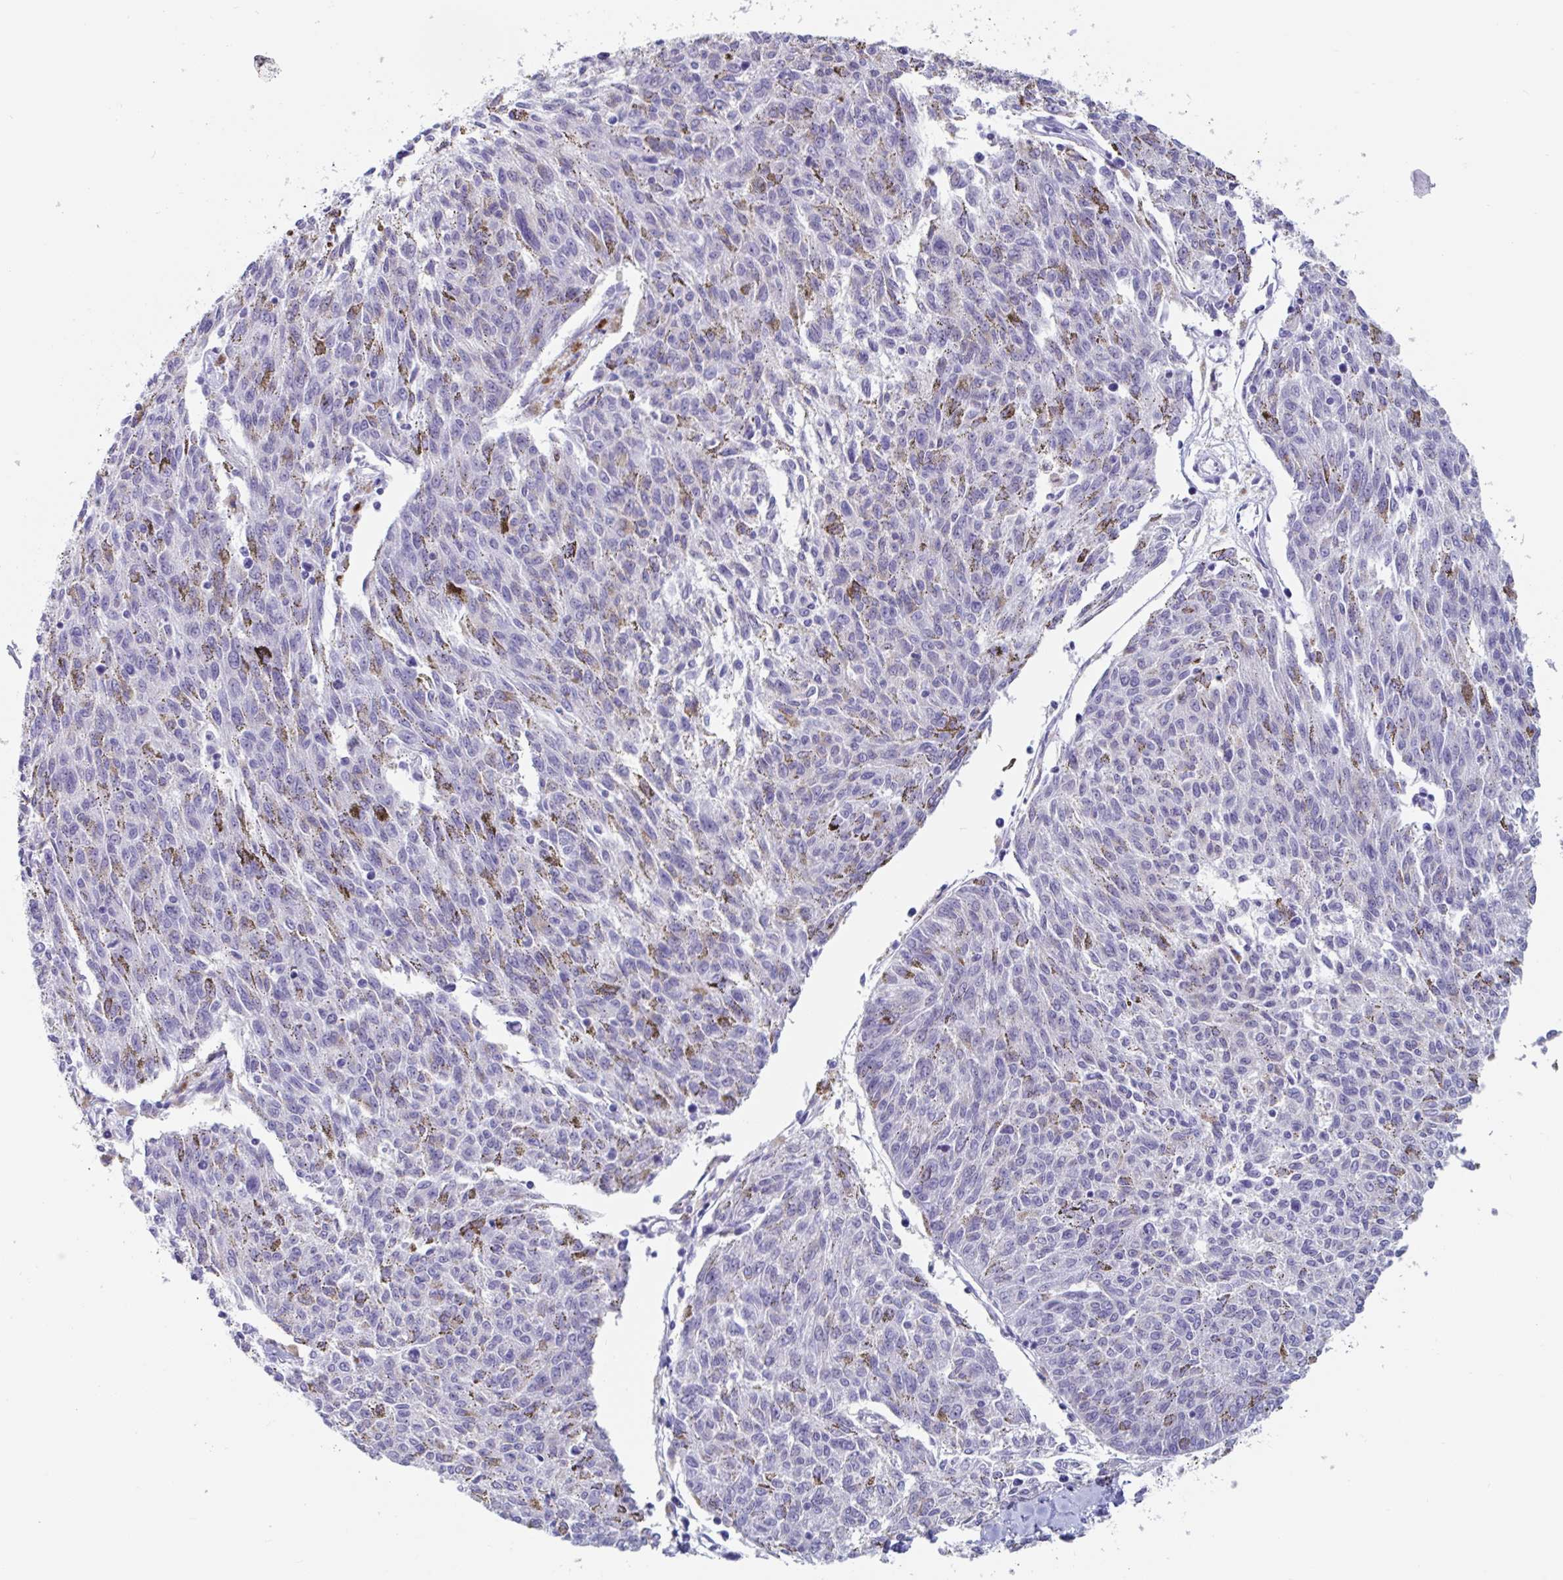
{"staining": {"intensity": "negative", "quantity": "none", "location": "none"}, "tissue": "melanoma", "cell_type": "Tumor cells", "image_type": "cancer", "snomed": [{"axis": "morphology", "description": "Malignant melanoma, NOS"}, {"axis": "topography", "description": "Skin"}], "caption": "Tumor cells show no significant protein staining in malignant melanoma.", "gene": "GKN2", "patient": {"sex": "female", "age": 72}}